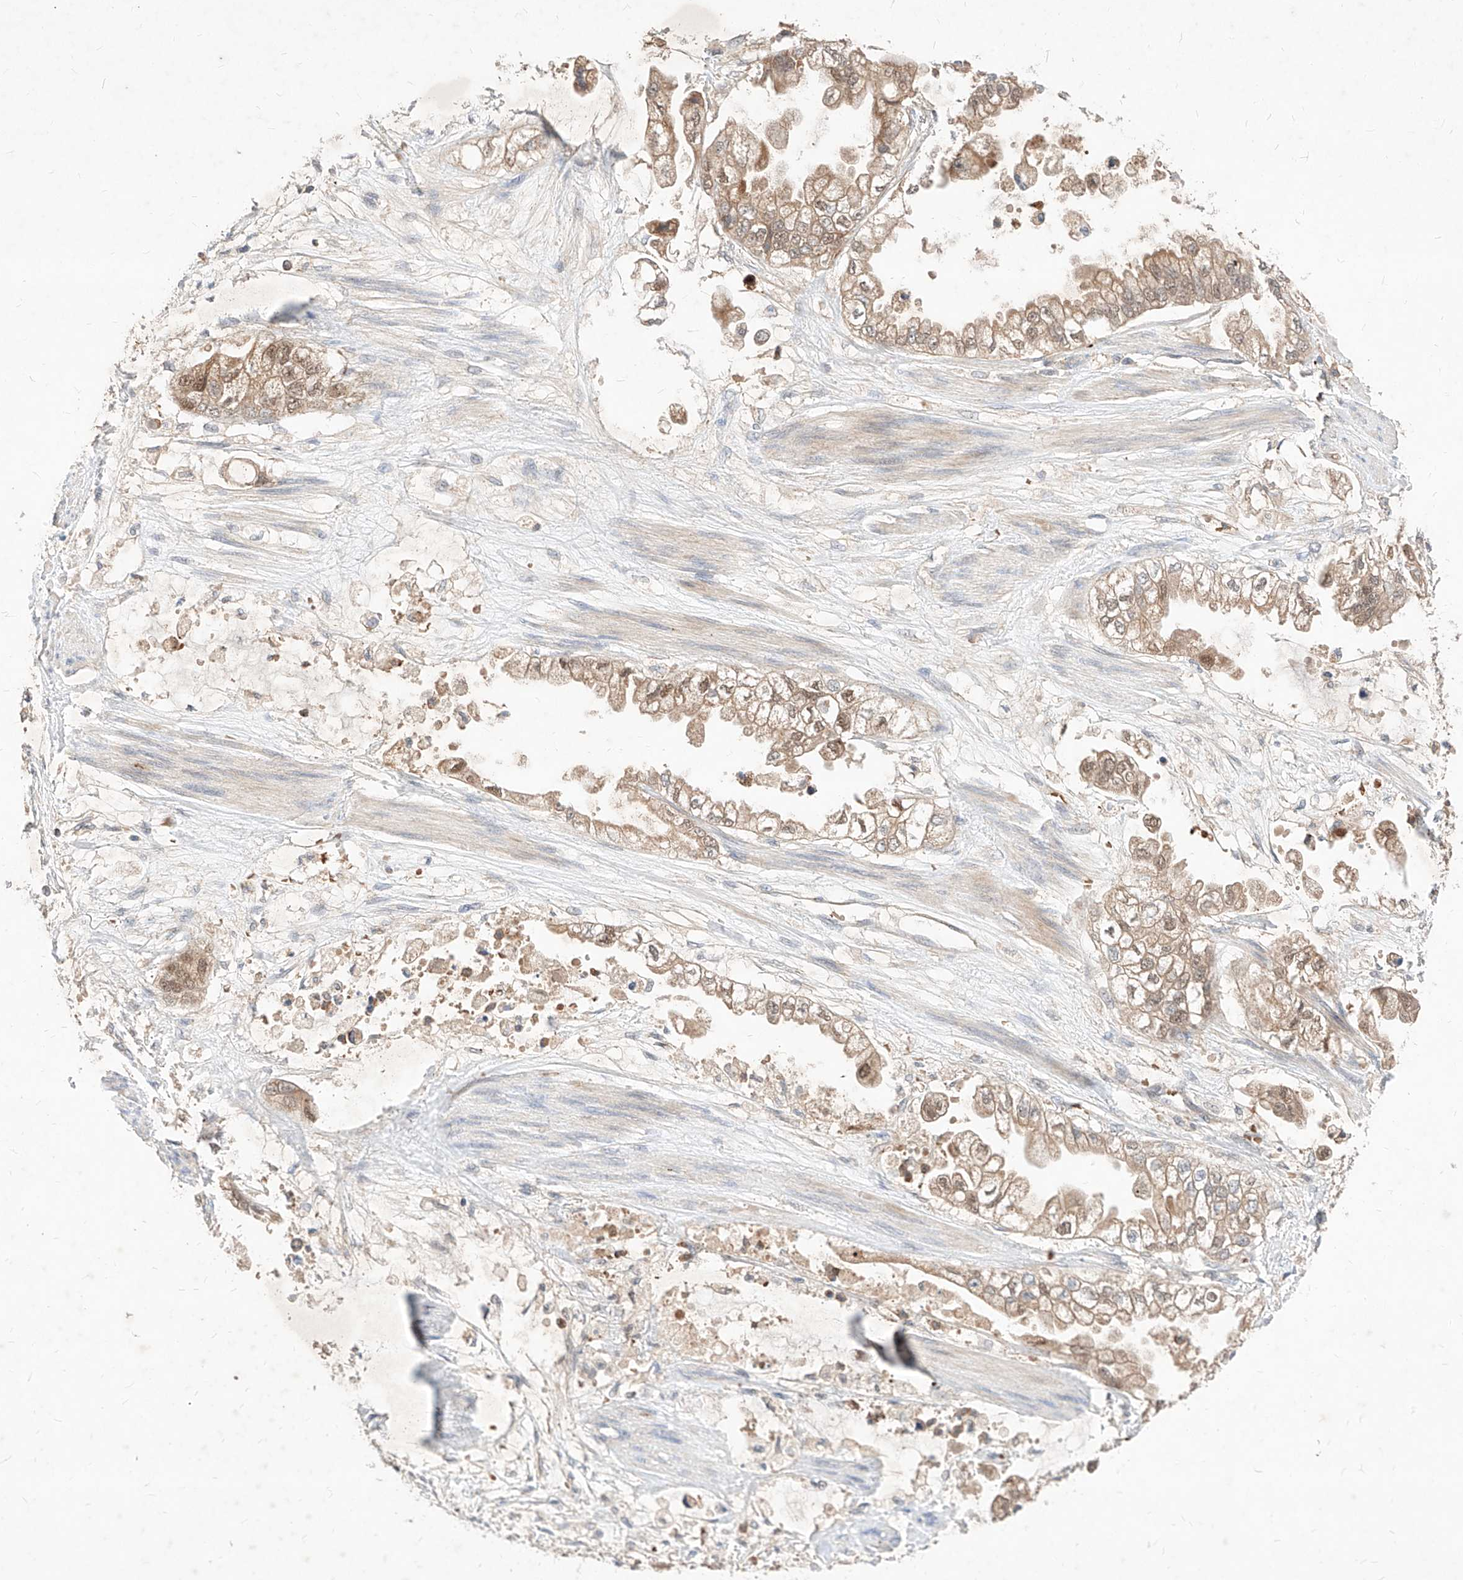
{"staining": {"intensity": "moderate", "quantity": ">75%", "location": "cytoplasmic/membranous"}, "tissue": "stomach cancer", "cell_type": "Tumor cells", "image_type": "cancer", "snomed": [{"axis": "morphology", "description": "Adenocarcinoma, NOS"}, {"axis": "topography", "description": "Stomach"}], "caption": "Human stomach cancer (adenocarcinoma) stained with a protein marker reveals moderate staining in tumor cells.", "gene": "TSNAX", "patient": {"sex": "male", "age": 62}}